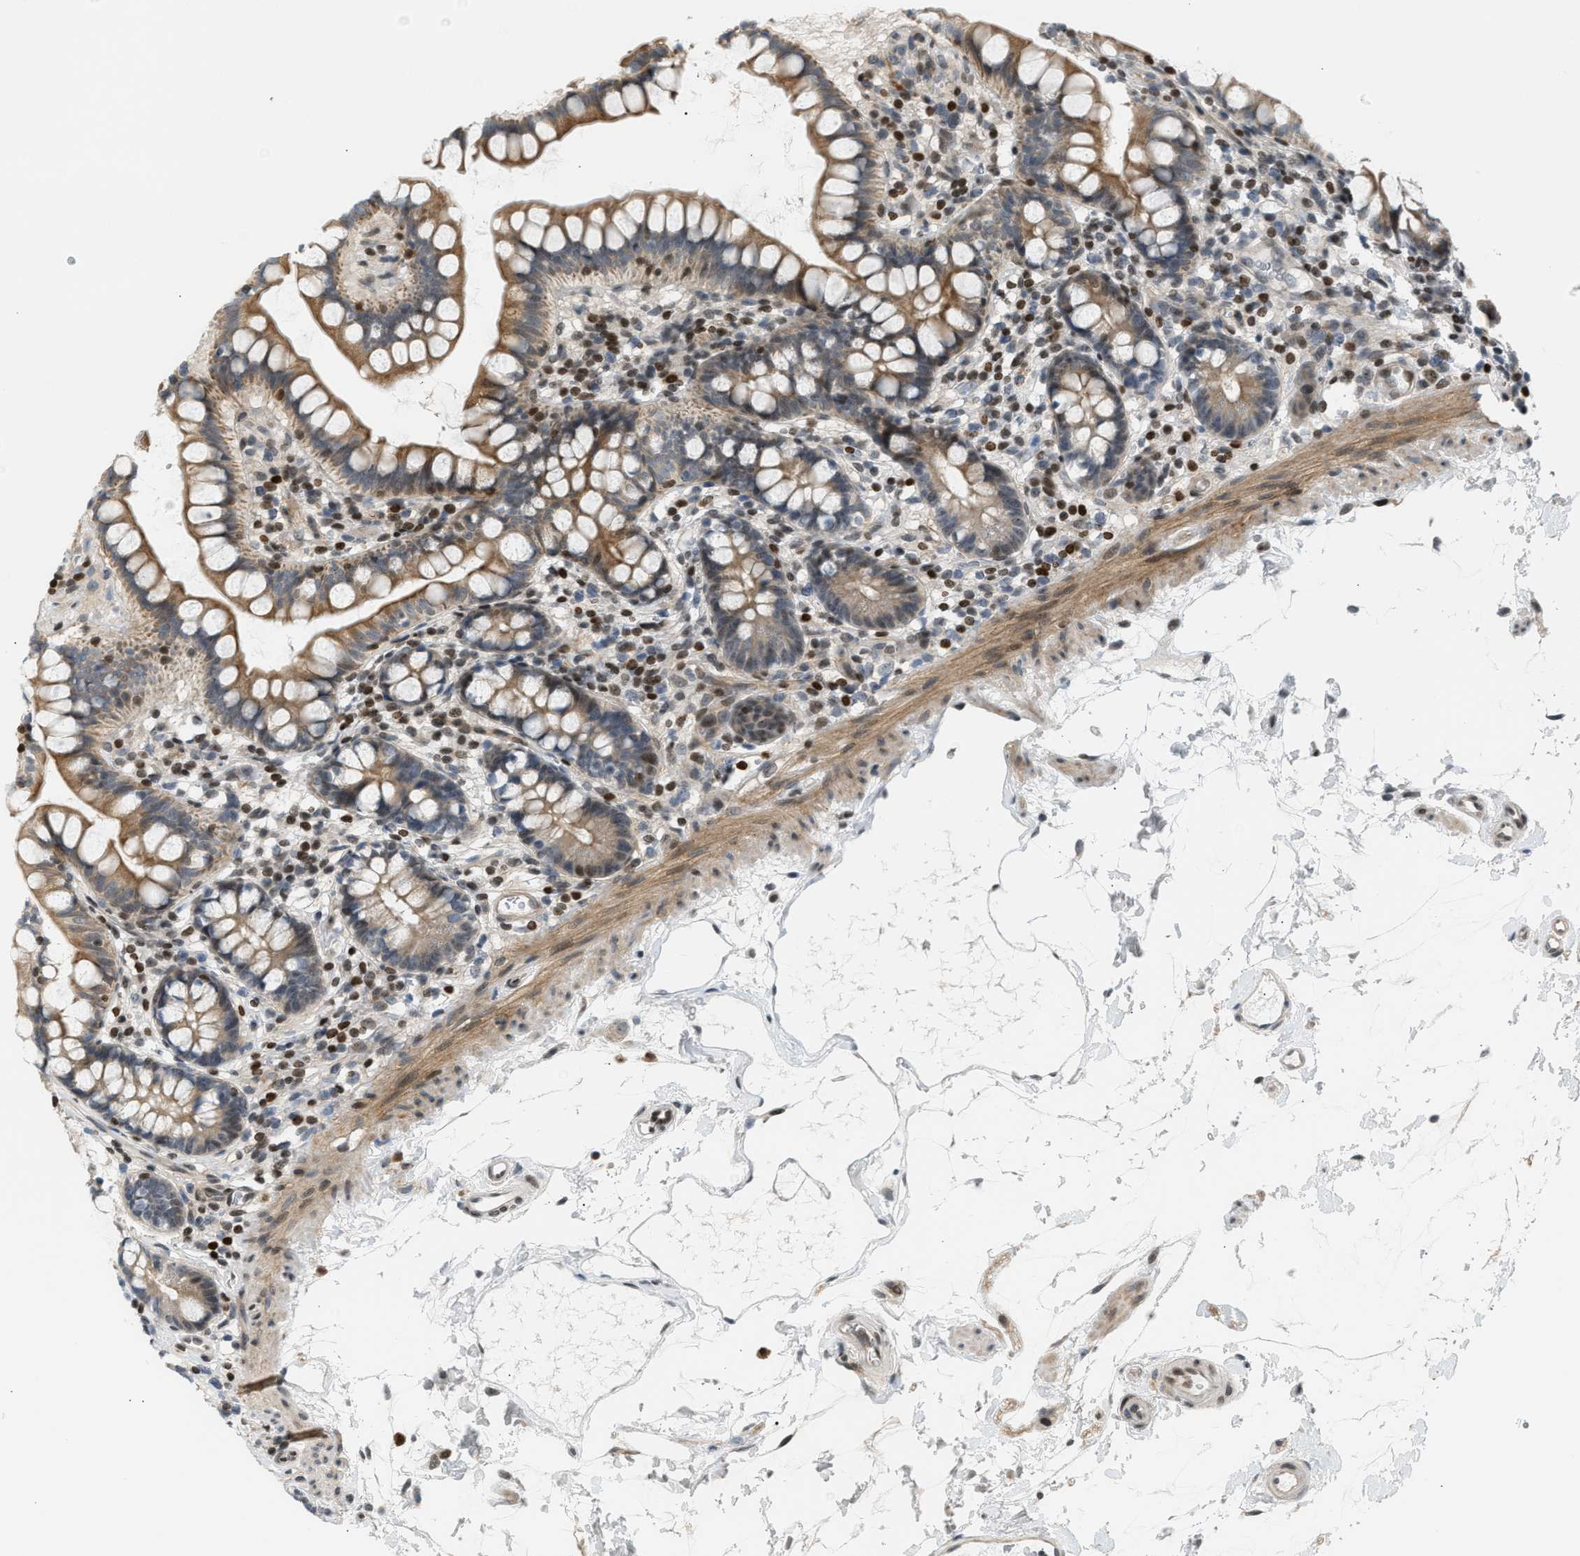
{"staining": {"intensity": "moderate", "quantity": "25%-75%", "location": "cytoplasmic/membranous"}, "tissue": "small intestine", "cell_type": "Glandular cells", "image_type": "normal", "snomed": [{"axis": "morphology", "description": "Normal tissue, NOS"}, {"axis": "topography", "description": "Small intestine"}], "caption": "Glandular cells exhibit medium levels of moderate cytoplasmic/membranous expression in about 25%-75% of cells in benign human small intestine. The staining is performed using DAB brown chromogen to label protein expression. The nuclei are counter-stained blue using hematoxylin.", "gene": "NPS", "patient": {"sex": "female", "age": 84}}